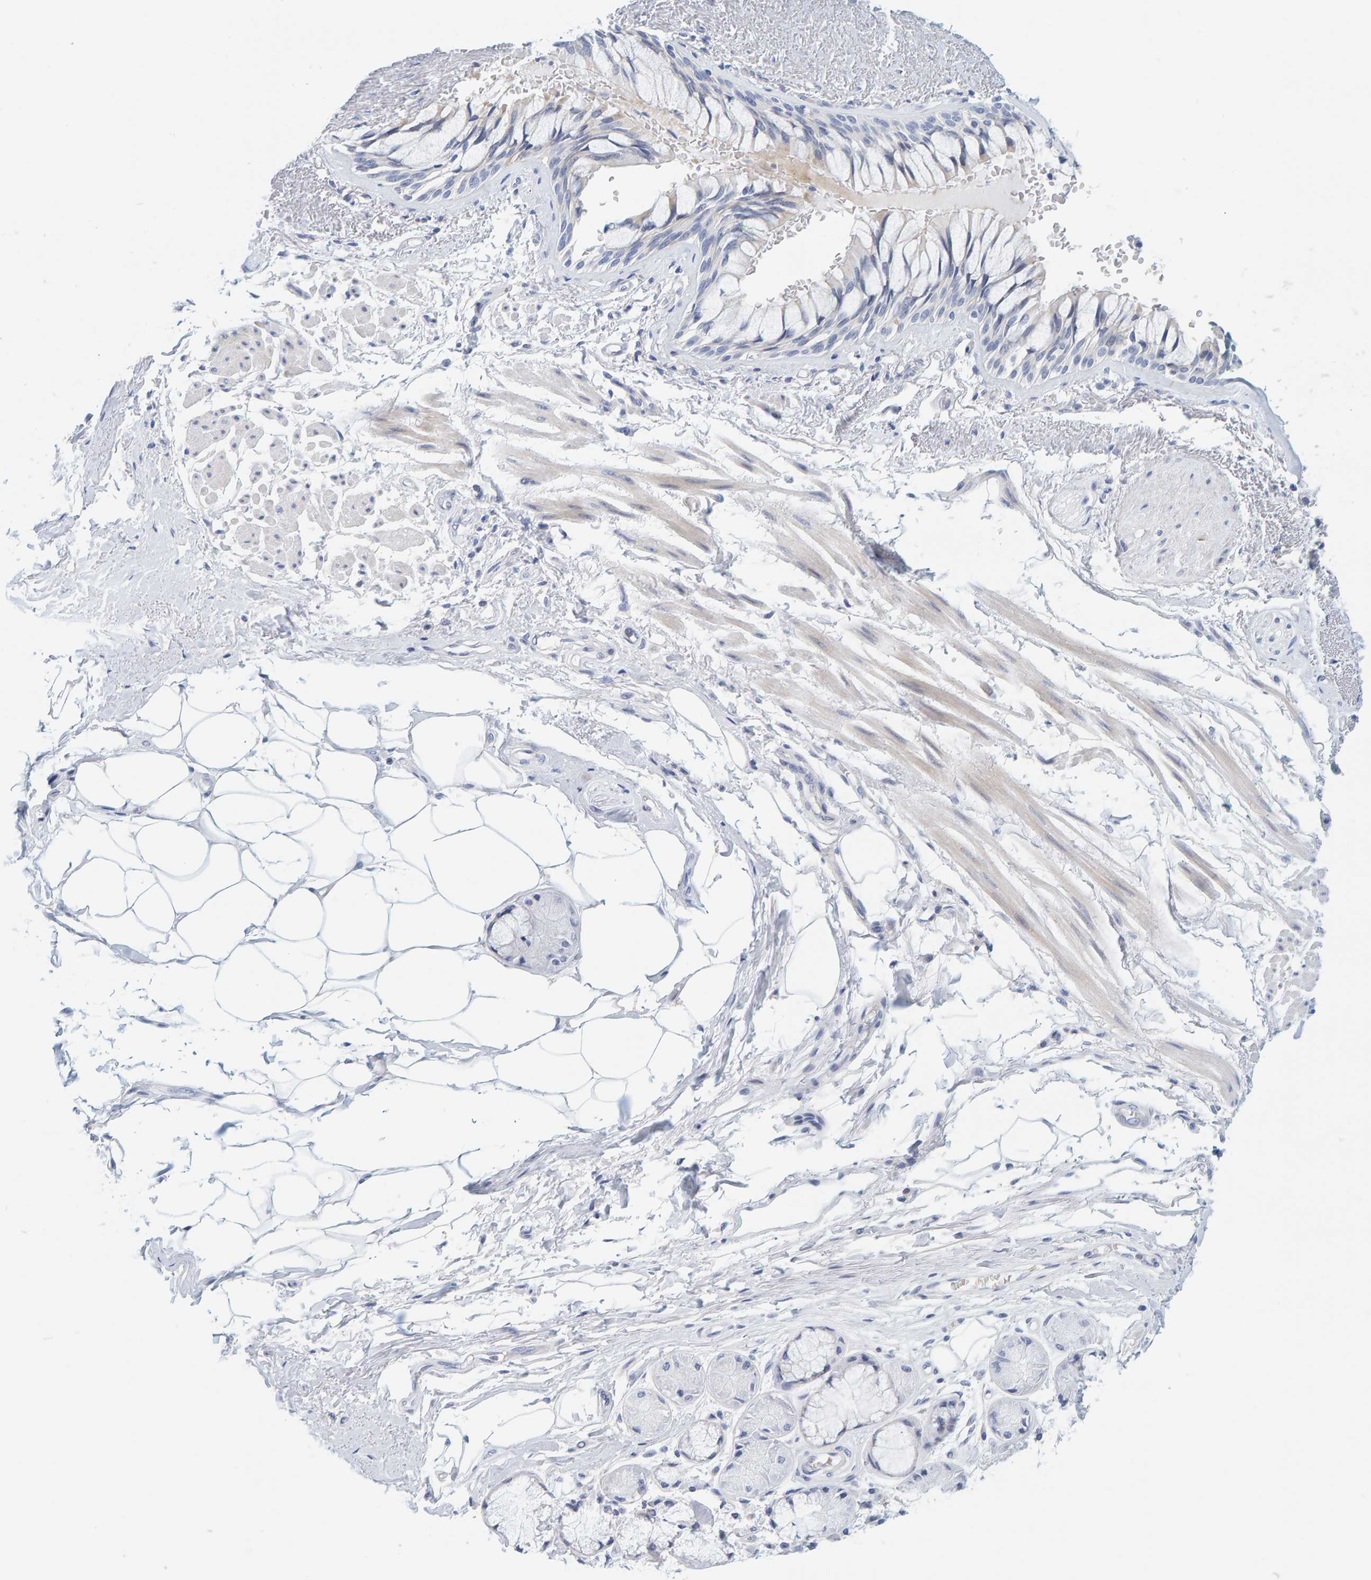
{"staining": {"intensity": "weak", "quantity": "<25%", "location": "cytoplasmic/membranous"}, "tissue": "bronchus", "cell_type": "Respiratory epithelial cells", "image_type": "normal", "snomed": [{"axis": "morphology", "description": "Normal tissue, NOS"}, {"axis": "topography", "description": "Bronchus"}], "caption": "This photomicrograph is of benign bronchus stained with IHC to label a protein in brown with the nuclei are counter-stained blue. There is no expression in respiratory epithelial cells.", "gene": "MOG", "patient": {"sex": "male", "age": 66}}